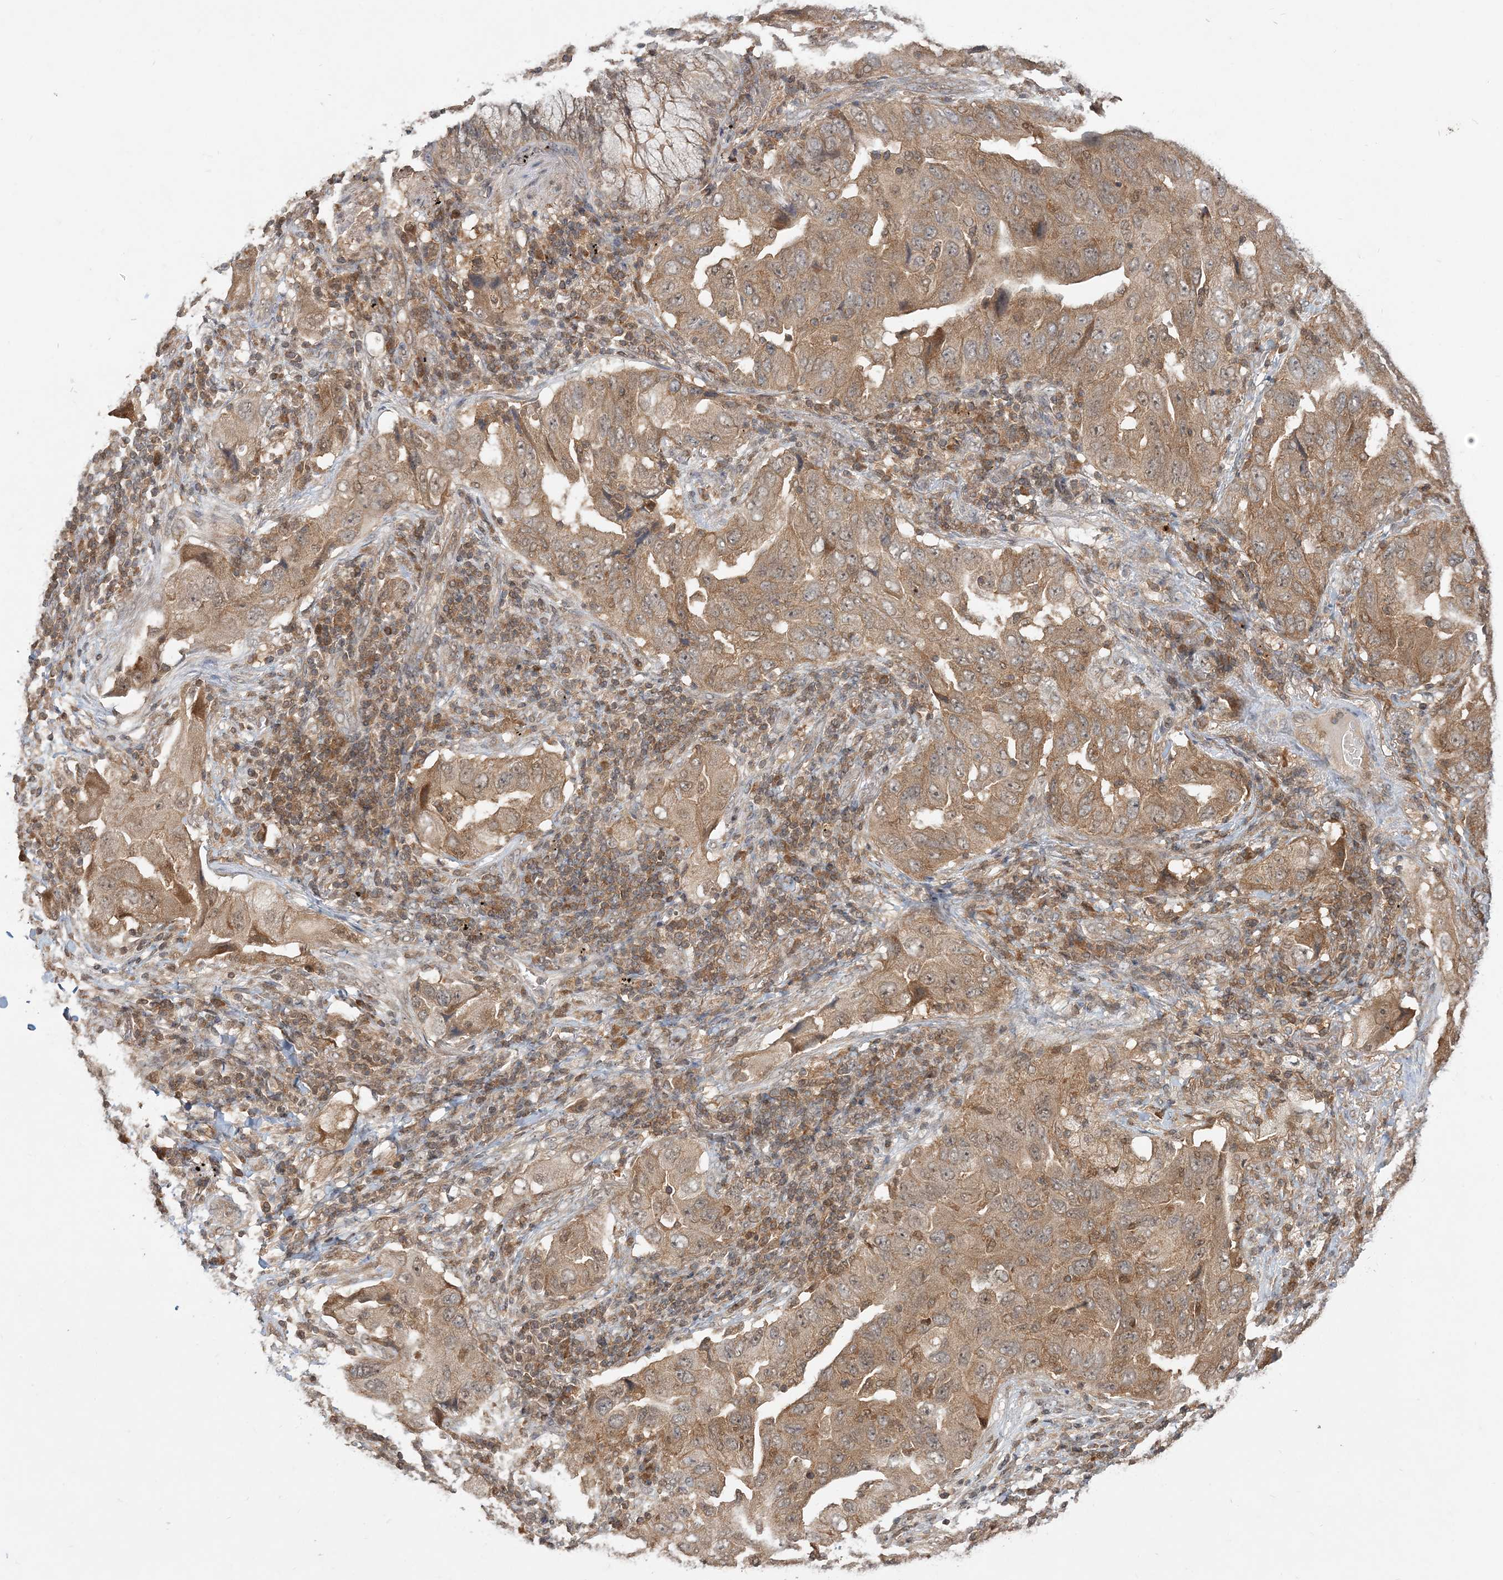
{"staining": {"intensity": "moderate", "quantity": ">75%", "location": "cytoplasmic/membranous"}, "tissue": "lung cancer", "cell_type": "Tumor cells", "image_type": "cancer", "snomed": [{"axis": "morphology", "description": "Adenocarcinoma, NOS"}, {"axis": "topography", "description": "Lung"}], "caption": "Immunohistochemical staining of lung adenocarcinoma exhibits medium levels of moderate cytoplasmic/membranous protein expression in approximately >75% of tumor cells. (IHC, brightfield microscopy, high magnification).", "gene": "CAB39", "patient": {"sex": "female", "age": 65}}